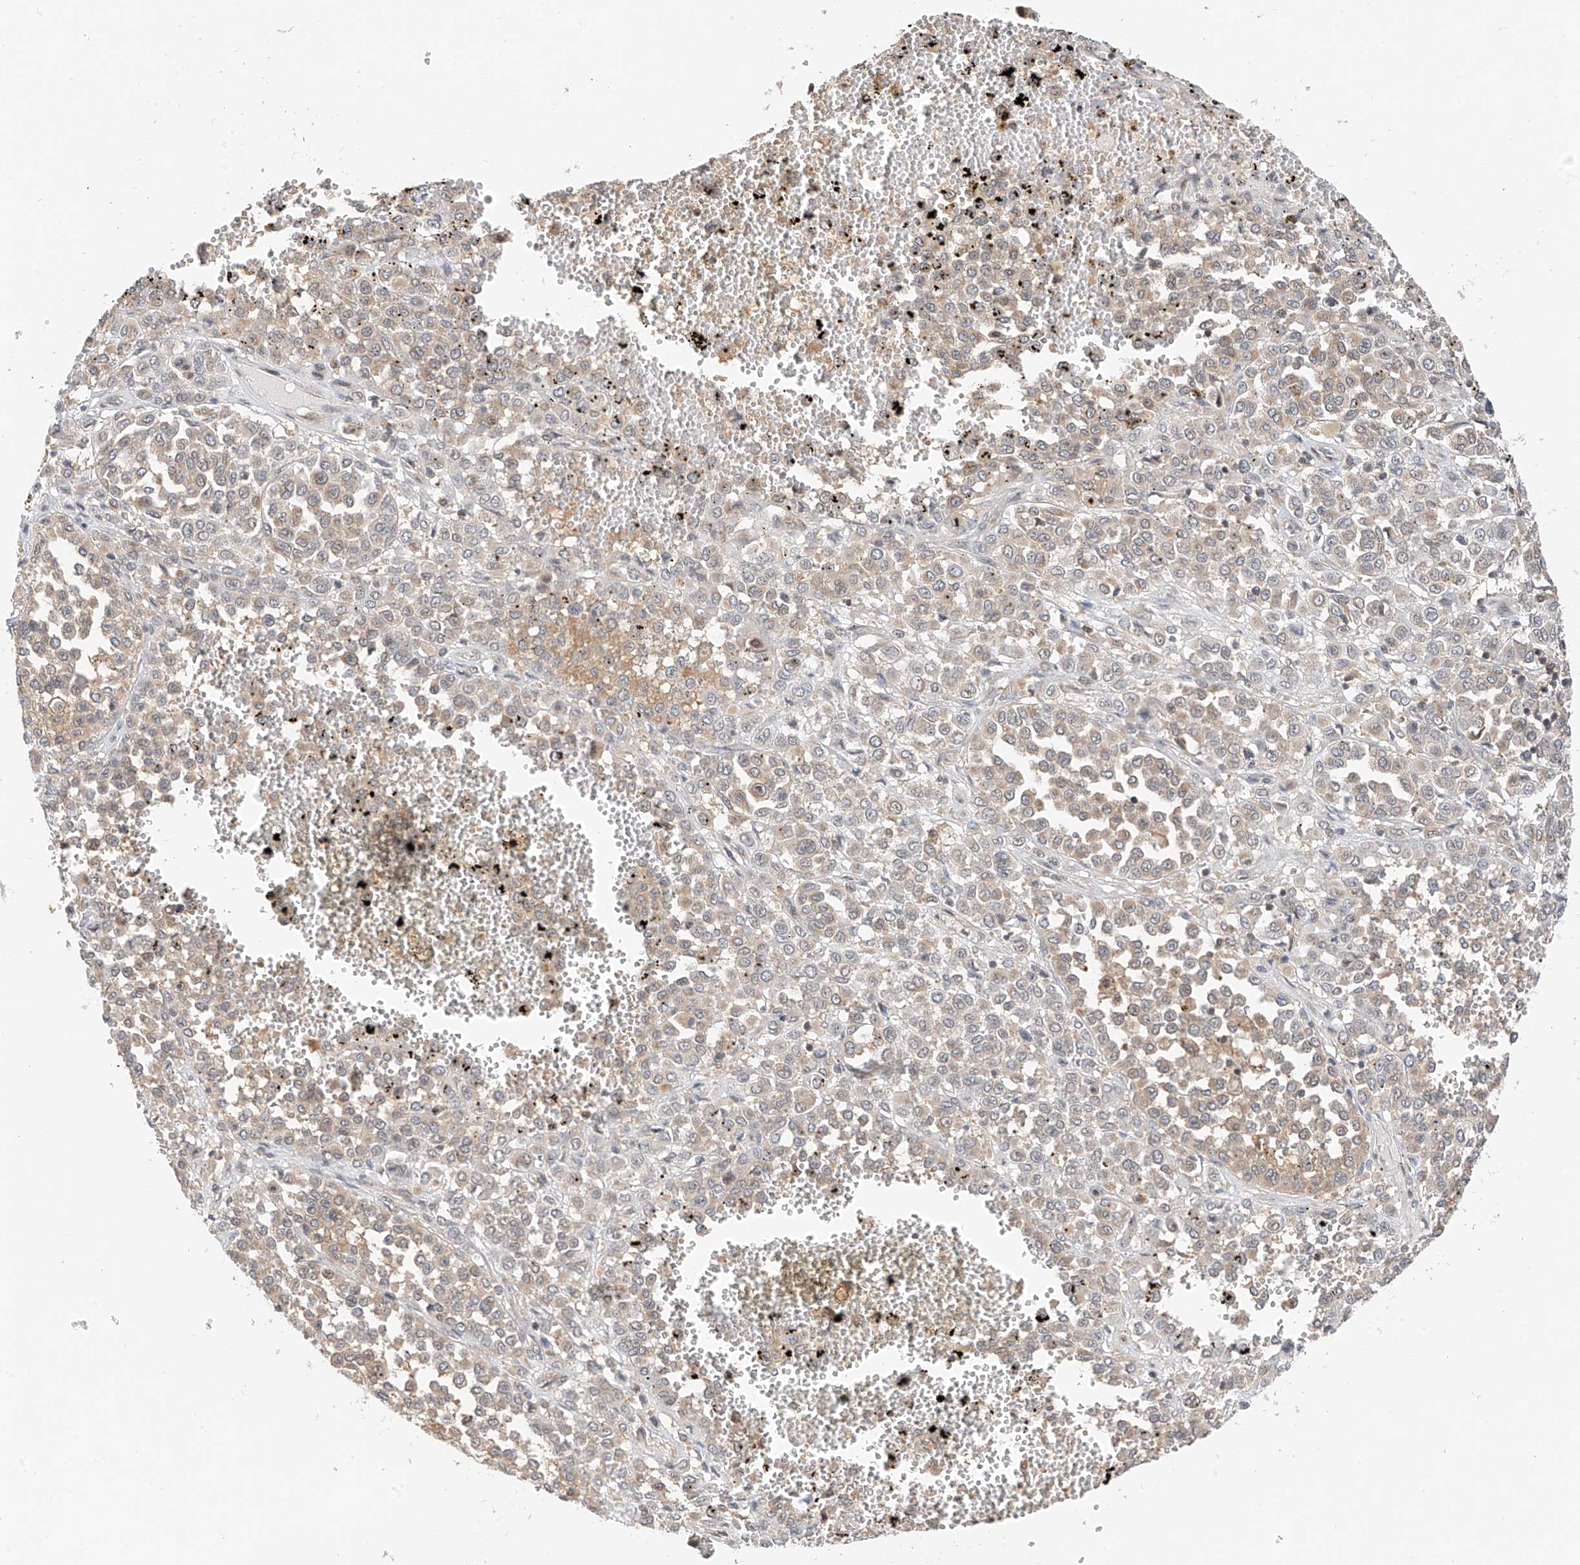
{"staining": {"intensity": "weak", "quantity": "25%-75%", "location": "cytoplasmic/membranous"}, "tissue": "melanoma", "cell_type": "Tumor cells", "image_type": "cancer", "snomed": [{"axis": "morphology", "description": "Malignant melanoma, Metastatic site"}, {"axis": "topography", "description": "Pancreas"}], "caption": "High-power microscopy captured an IHC histopathology image of melanoma, revealing weak cytoplasmic/membranous expression in about 25%-75% of tumor cells. The protein is shown in brown color, while the nuclei are stained blue.", "gene": "PPA2", "patient": {"sex": "female", "age": 30}}